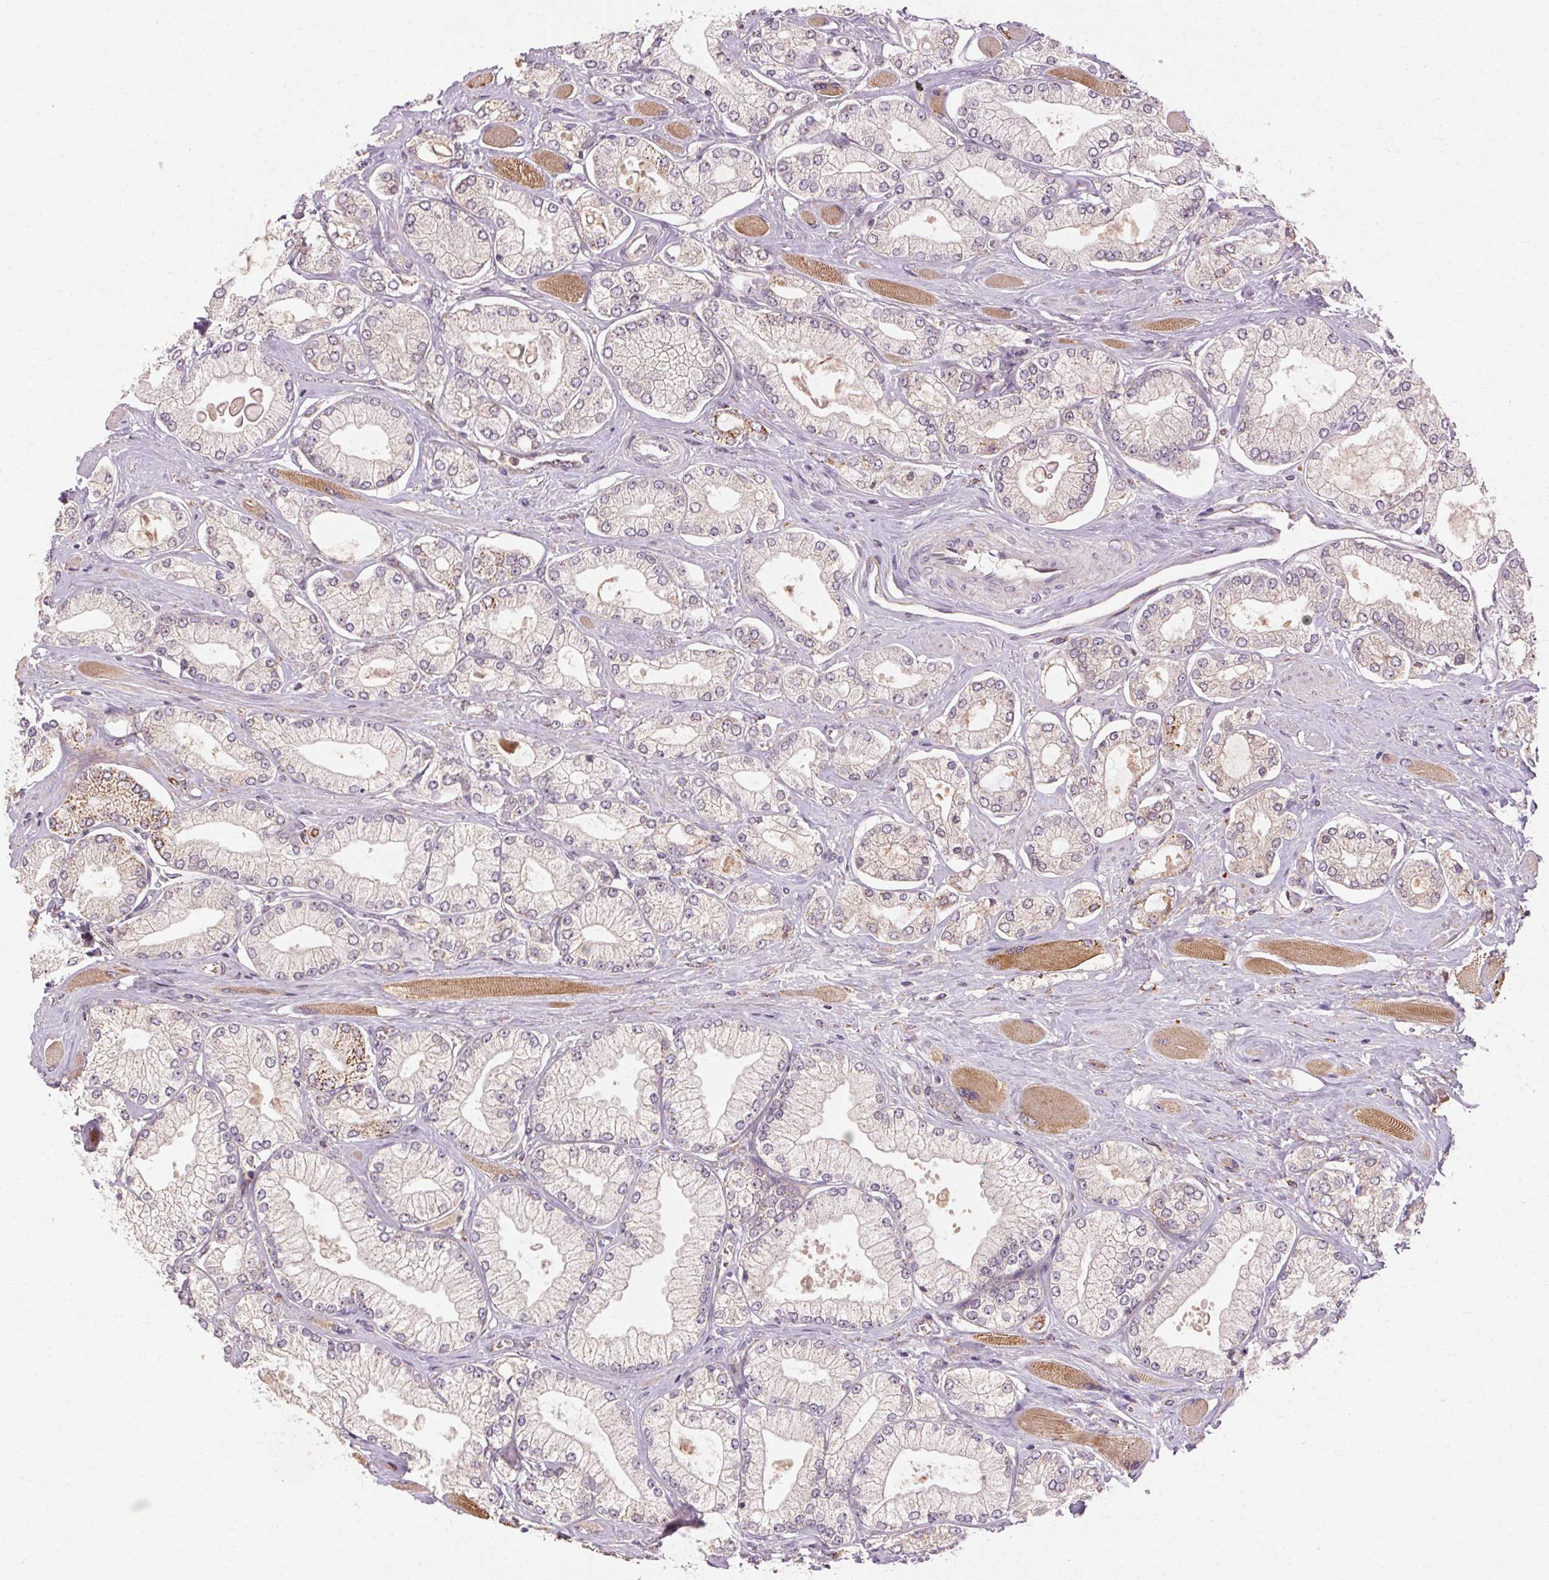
{"staining": {"intensity": "moderate", "quantity": "<25%", "location": "cytoplasmic/membranous"}, "tissue": "prostate cancer", "cell_type": "Tumor cells", "image_type": "cancer", "snomed": [{"axis": "morphology", "description": "Adenocarcinoma, High grade"}, {"axis": "topography", "description": "Prostate"}], "caption": "Moderate cytoplasmic/membranous staining for a protein is seen in about <25% of tumor cells of prostate cancer using IHC.", "gene": "REP15", "patient": {"sex": "male", "age": 68}}